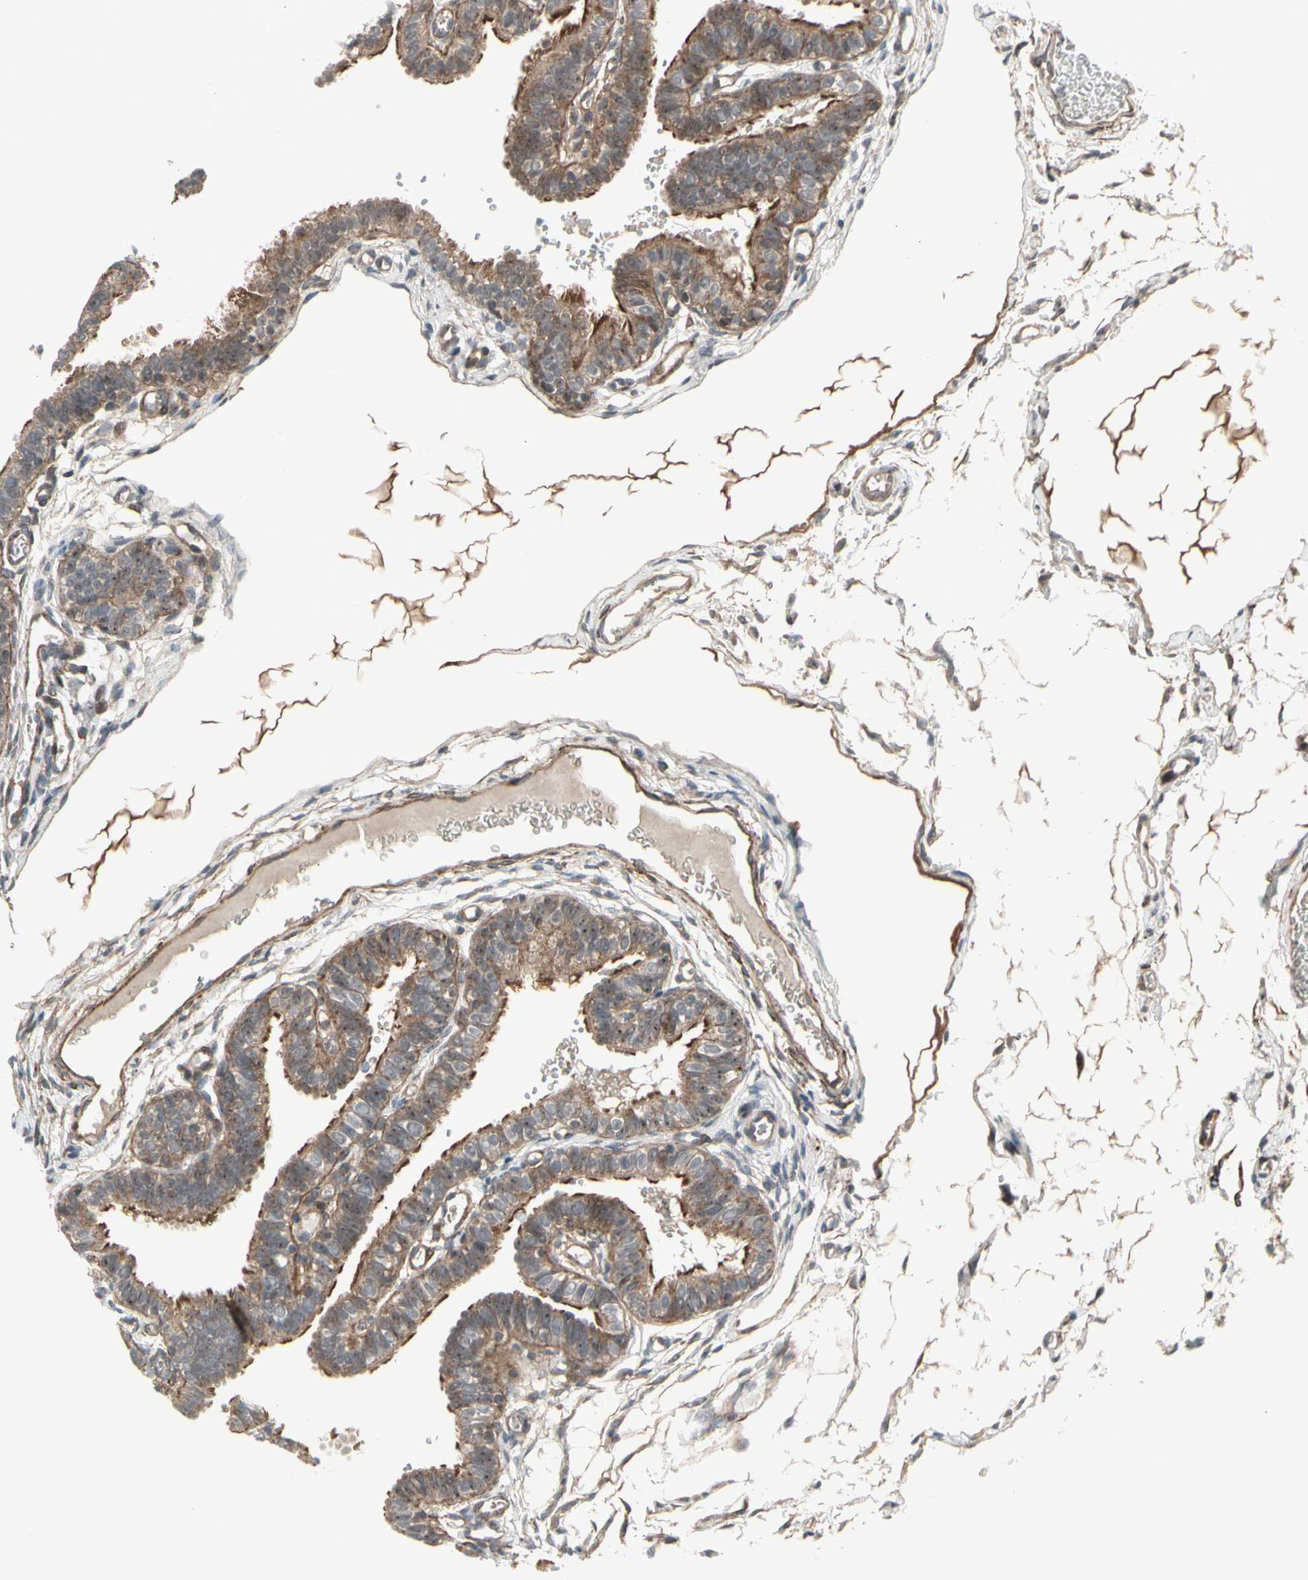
{"staining": {"intensity": "strong", "quantity": ">75%", "location": "cytoplasmic/membranous"}, "tissue": "fallopian tube", "cell_type": "Glandular cells", "image_type": "normal", "snomed": [{"axis": "morphology", "description": "Normal tissue, NOS"}, {"axis": "topography", "description": "Fallopian tube"}, {"axis": "topography", "description": "Placenta"}], "caption": "Immunohistochemical staining of unremarkable fallopian tube displays high levels of strong cytoplasmic/membranous expression in about >75% of glandular cells. The staining is performed using DAB (3,3'-diaminobenzidine) brown chromogen to label protein expression. The nuclei are counter-stained blue using hematoxylin.", "gene": "SLC39A9", "patient": {"sex": "female", "age": 34}}